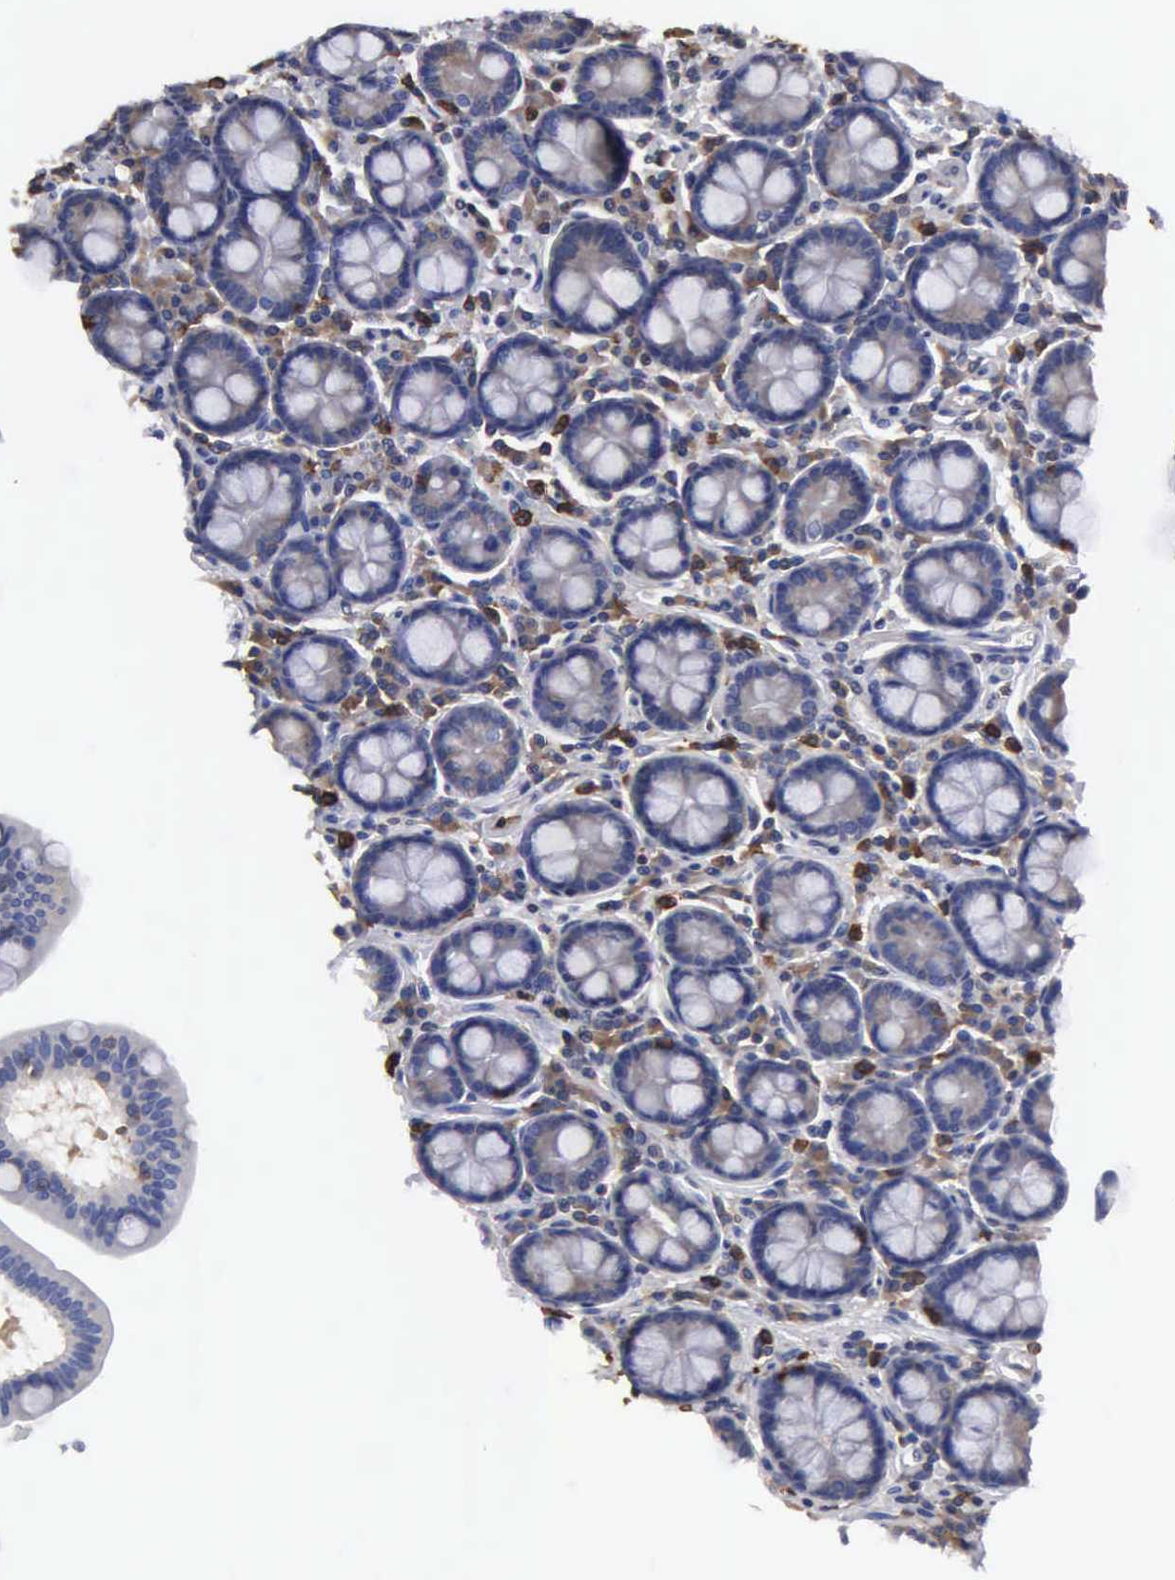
{"staining": {"intensity": "weak", "quantity": "<25%", "location": "cytoplasmic/membranous"}, "tissue": "duodenum", "cell_type": "Glandular cells", "image_type": "normal", "snomed": [{"axis": "morphology", "description": "Normal tissue, NOS"}, {"axis": "topography", "description": "Pancreas"}, {"axis": "topography", "description": "Duodenum"}], "caption": "A histopathology image of duodenum stained for a protein exhibits no brown staining in glandular cells.", "gene": "G6PD", "patient": {"sex": "male", "age": 79}}